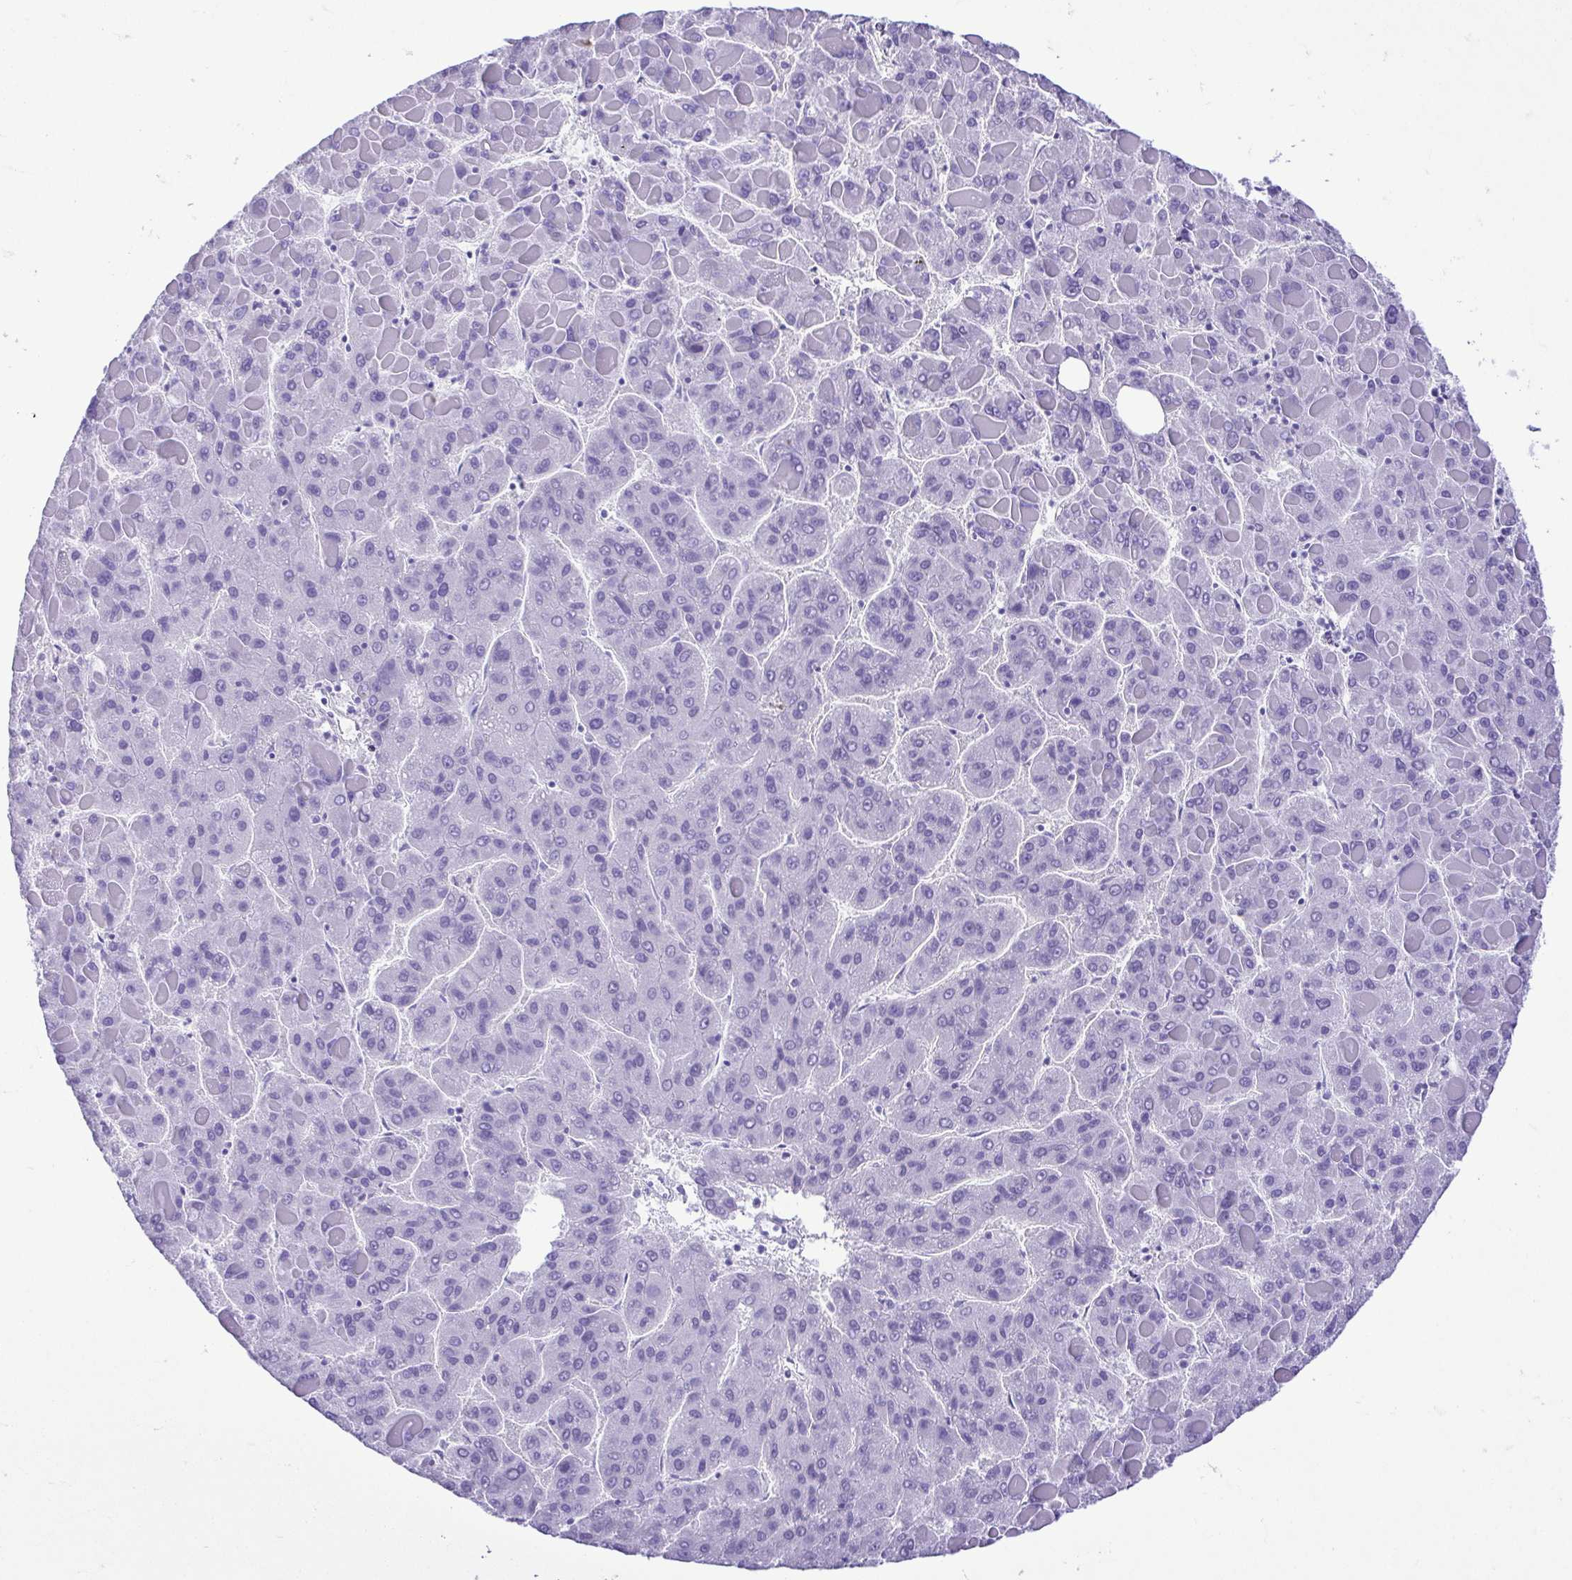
{"staining": {"intensity": "negative", "quantity": "none", "location": "none"}, "tissue": "liver cancer", "cell_type": "Tumor cells", "image_type": "cancer", "snomed": [{"axis": "morphology", "description": "Carcinoma, Hepatocellular, NOS"}, {"axis": "topography", "description": "Liver"}], "caption": "This is an IHC photomicrograph of liver cancer (hepatocellular carcinoma). There is no staining in tumor cells.", "gene": "CDSN", "patient": {"sex": "female", "age": 82}}